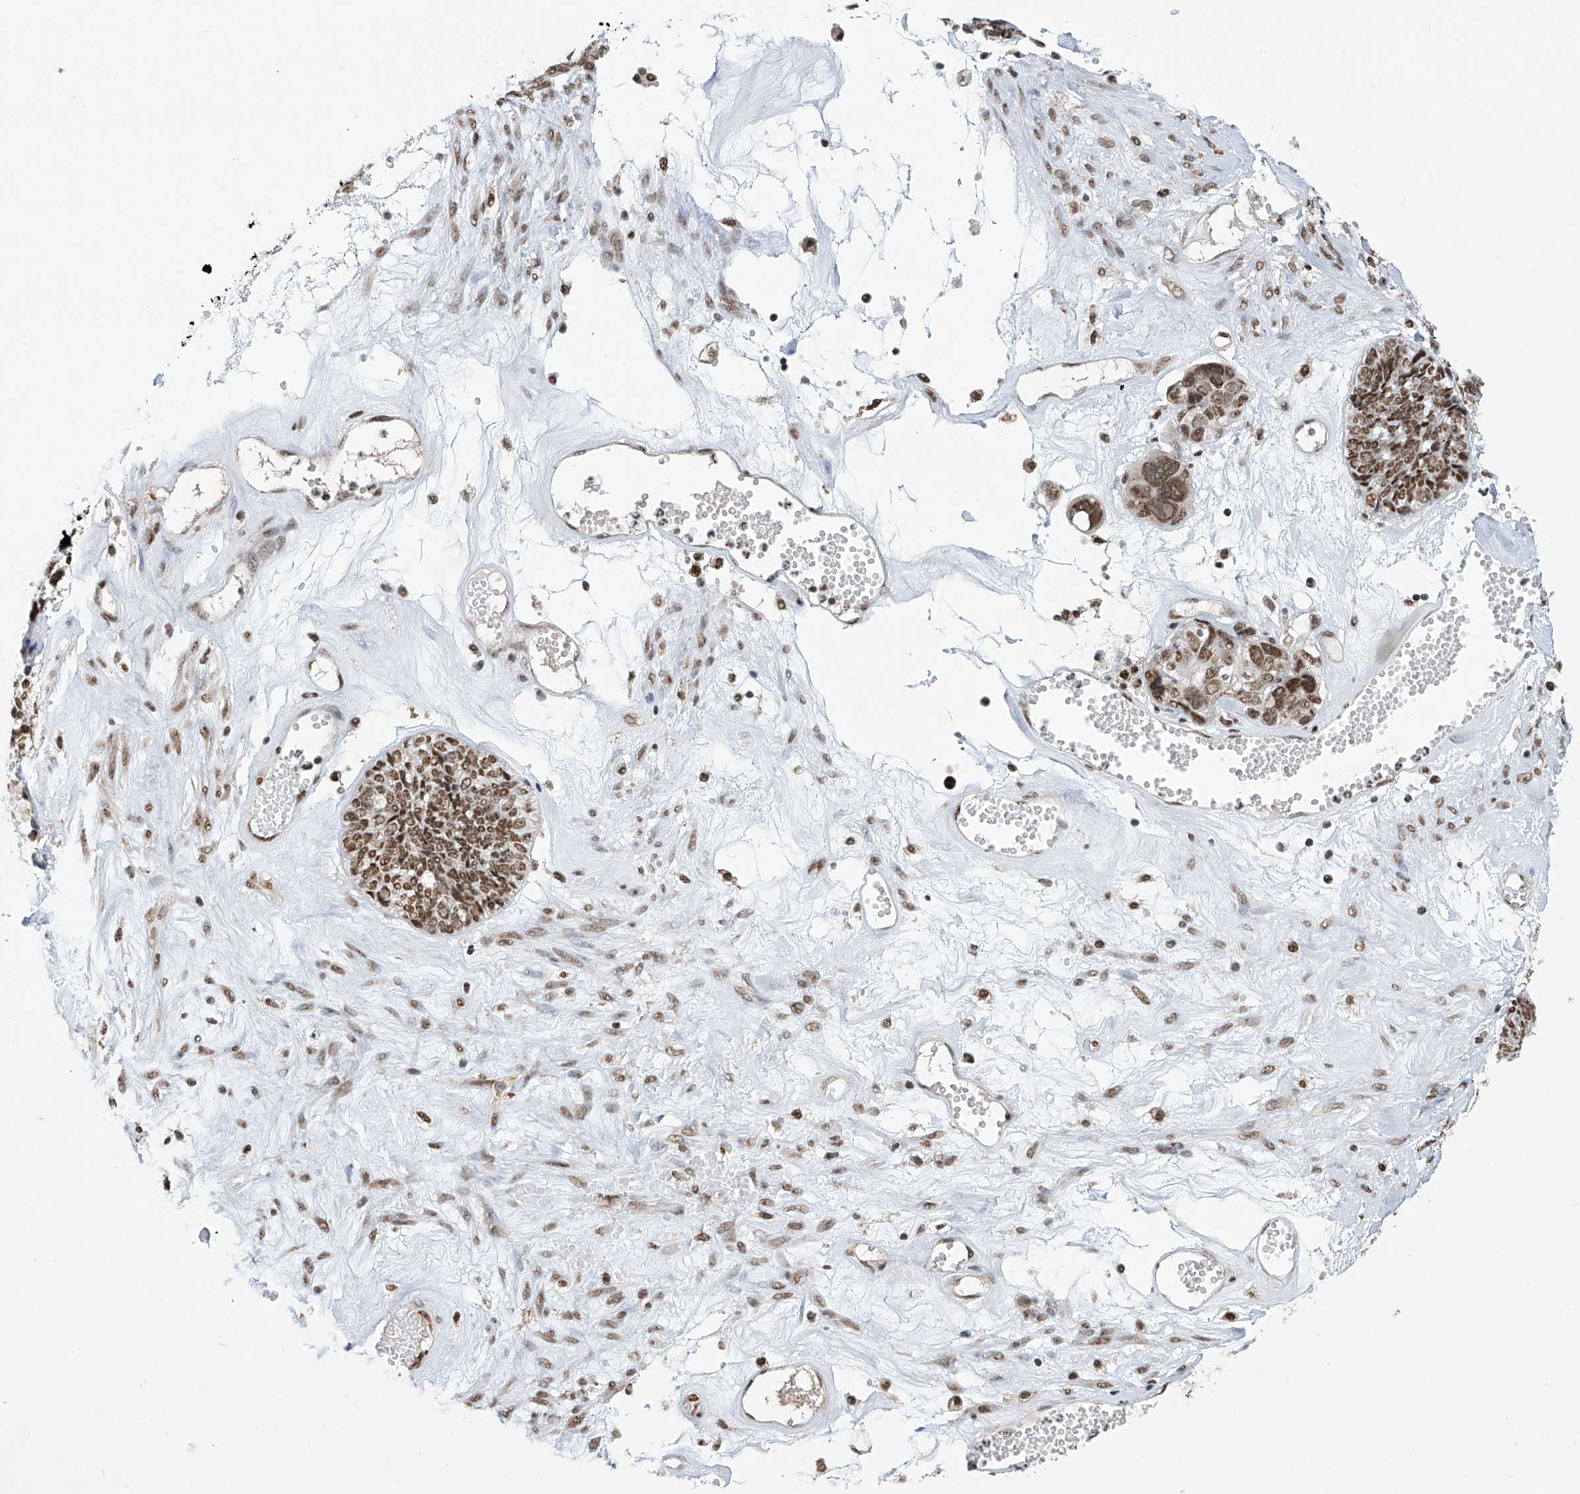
{"staining": {"intensity": "moderate", "quantity": ">75%", "location": "nuclear"}, "tissue": "ovarian cancer", "cell_type": "Tumor cells", "image_type": "cancer", "snomed": [{"axis": "morphology", "description": "Cystadenocarcinoma, serous, NOS"}, {"axis": "topography", "description": "Ovary"}], "caption": "Human ovarian cancer stained with a protein marker displays moderate staining in tumor cells.", "gene": "APLF", "patient": {"sex": "female", "age": 79}}